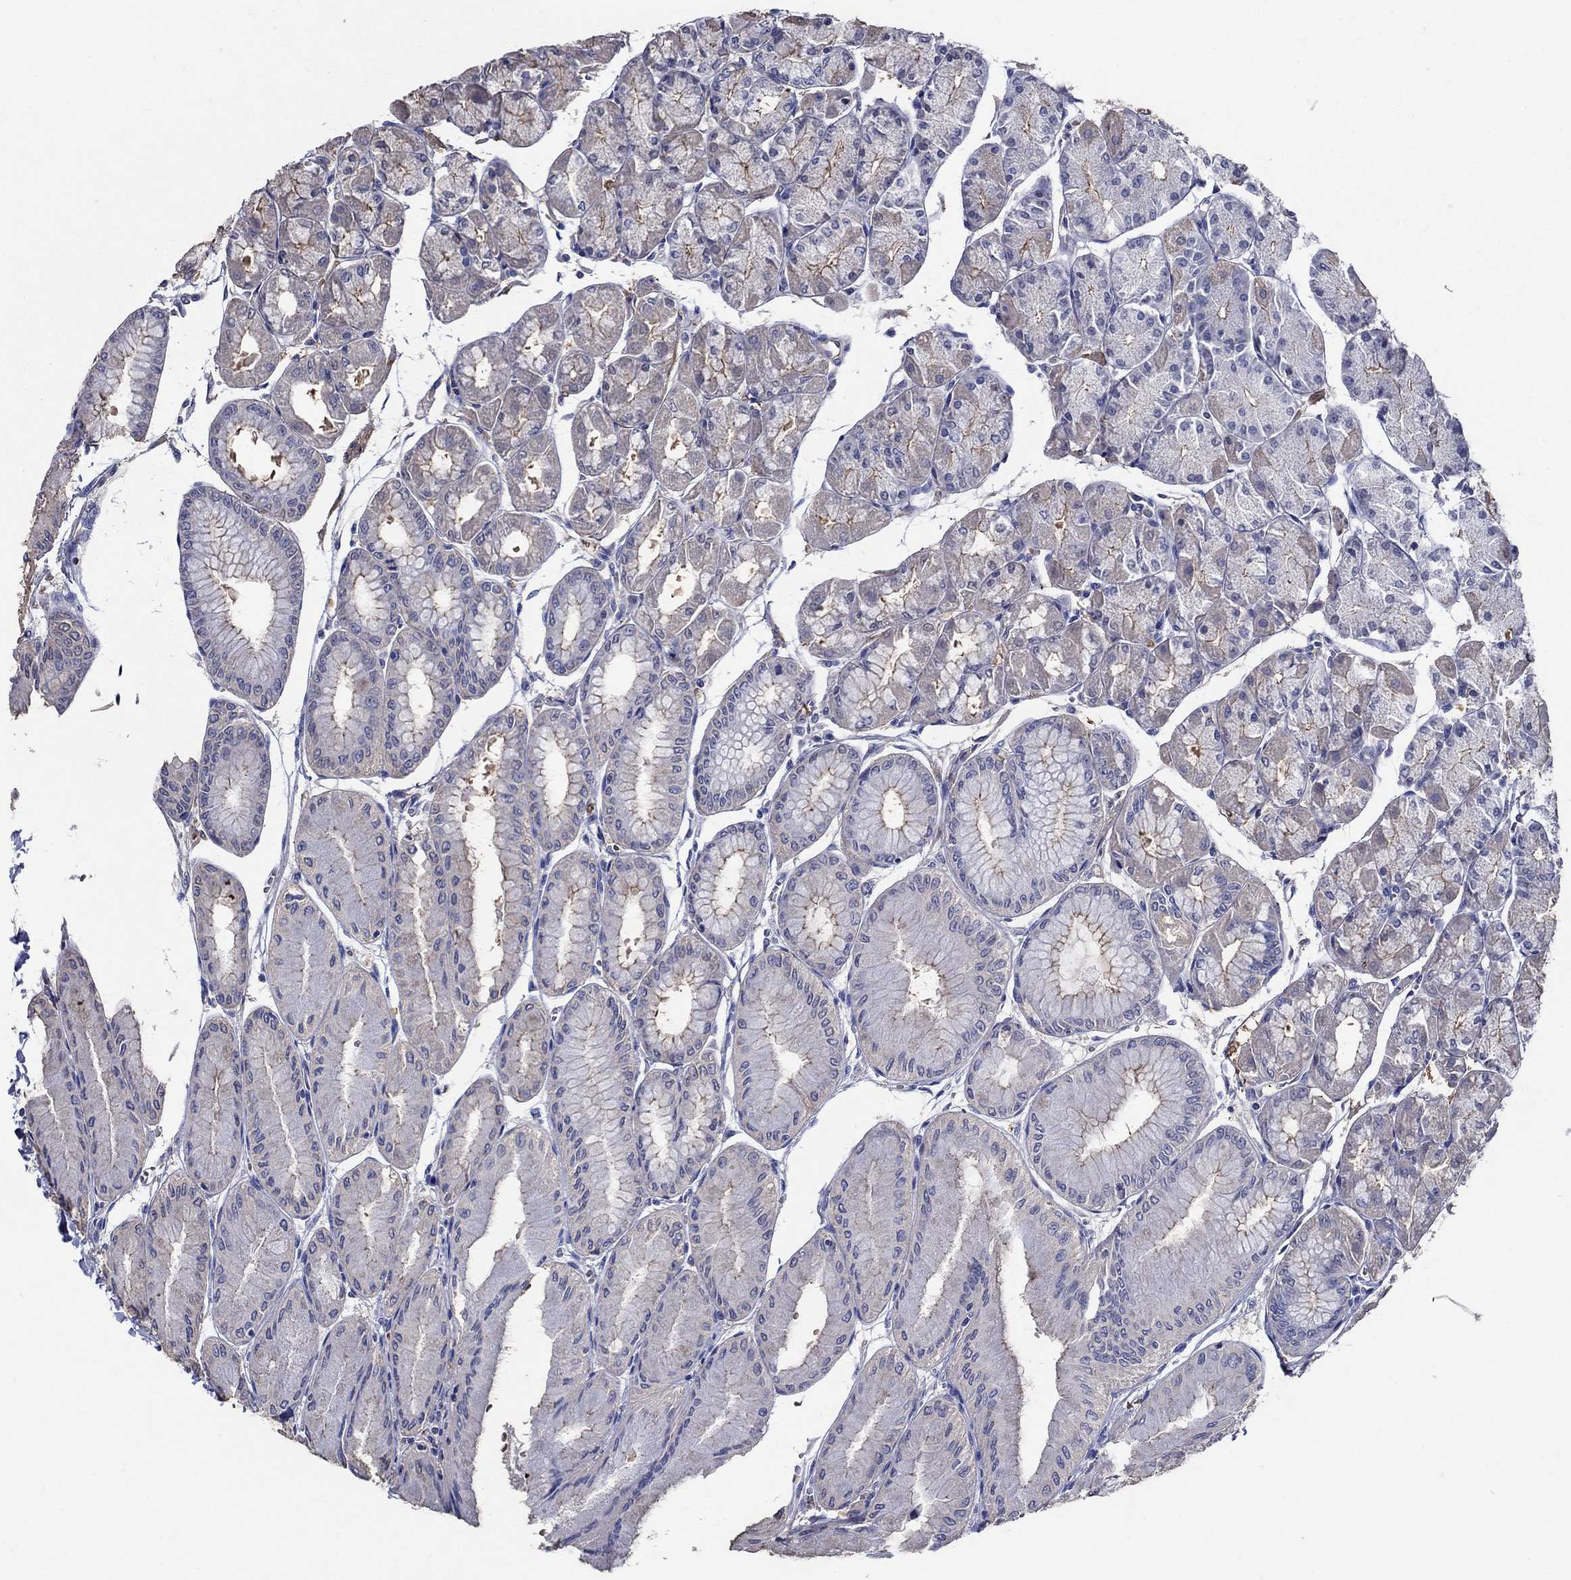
{"staining": {"intensity": "moderate", "quantity": "25%-75%", "location": "cytoplasmic/membranous"}, "tissue": "stomach", "cell_type": "Glandular cells", "image_type": "normal", "snomed": [{"axis": "morphology", "description": "Normal tissue, NOS"}, {"axis": "topography", "description": "Stomach, upper"}], "caption": "High-magnification brightfield microscopy of unremarkable stomach stained with DAB (brown) and counterstained with hematoxylin (blue). glandular cells exhibit moderate cytoplasmic/membranous positivity is present in about25%-75% of cells. The staining is performed using DAB brown chromogen to label protein expression. The nuclei are counter-stained blue using hematoxylin.", "gene": "FLNC", "patient": {"sex": "male", "age": 60}}